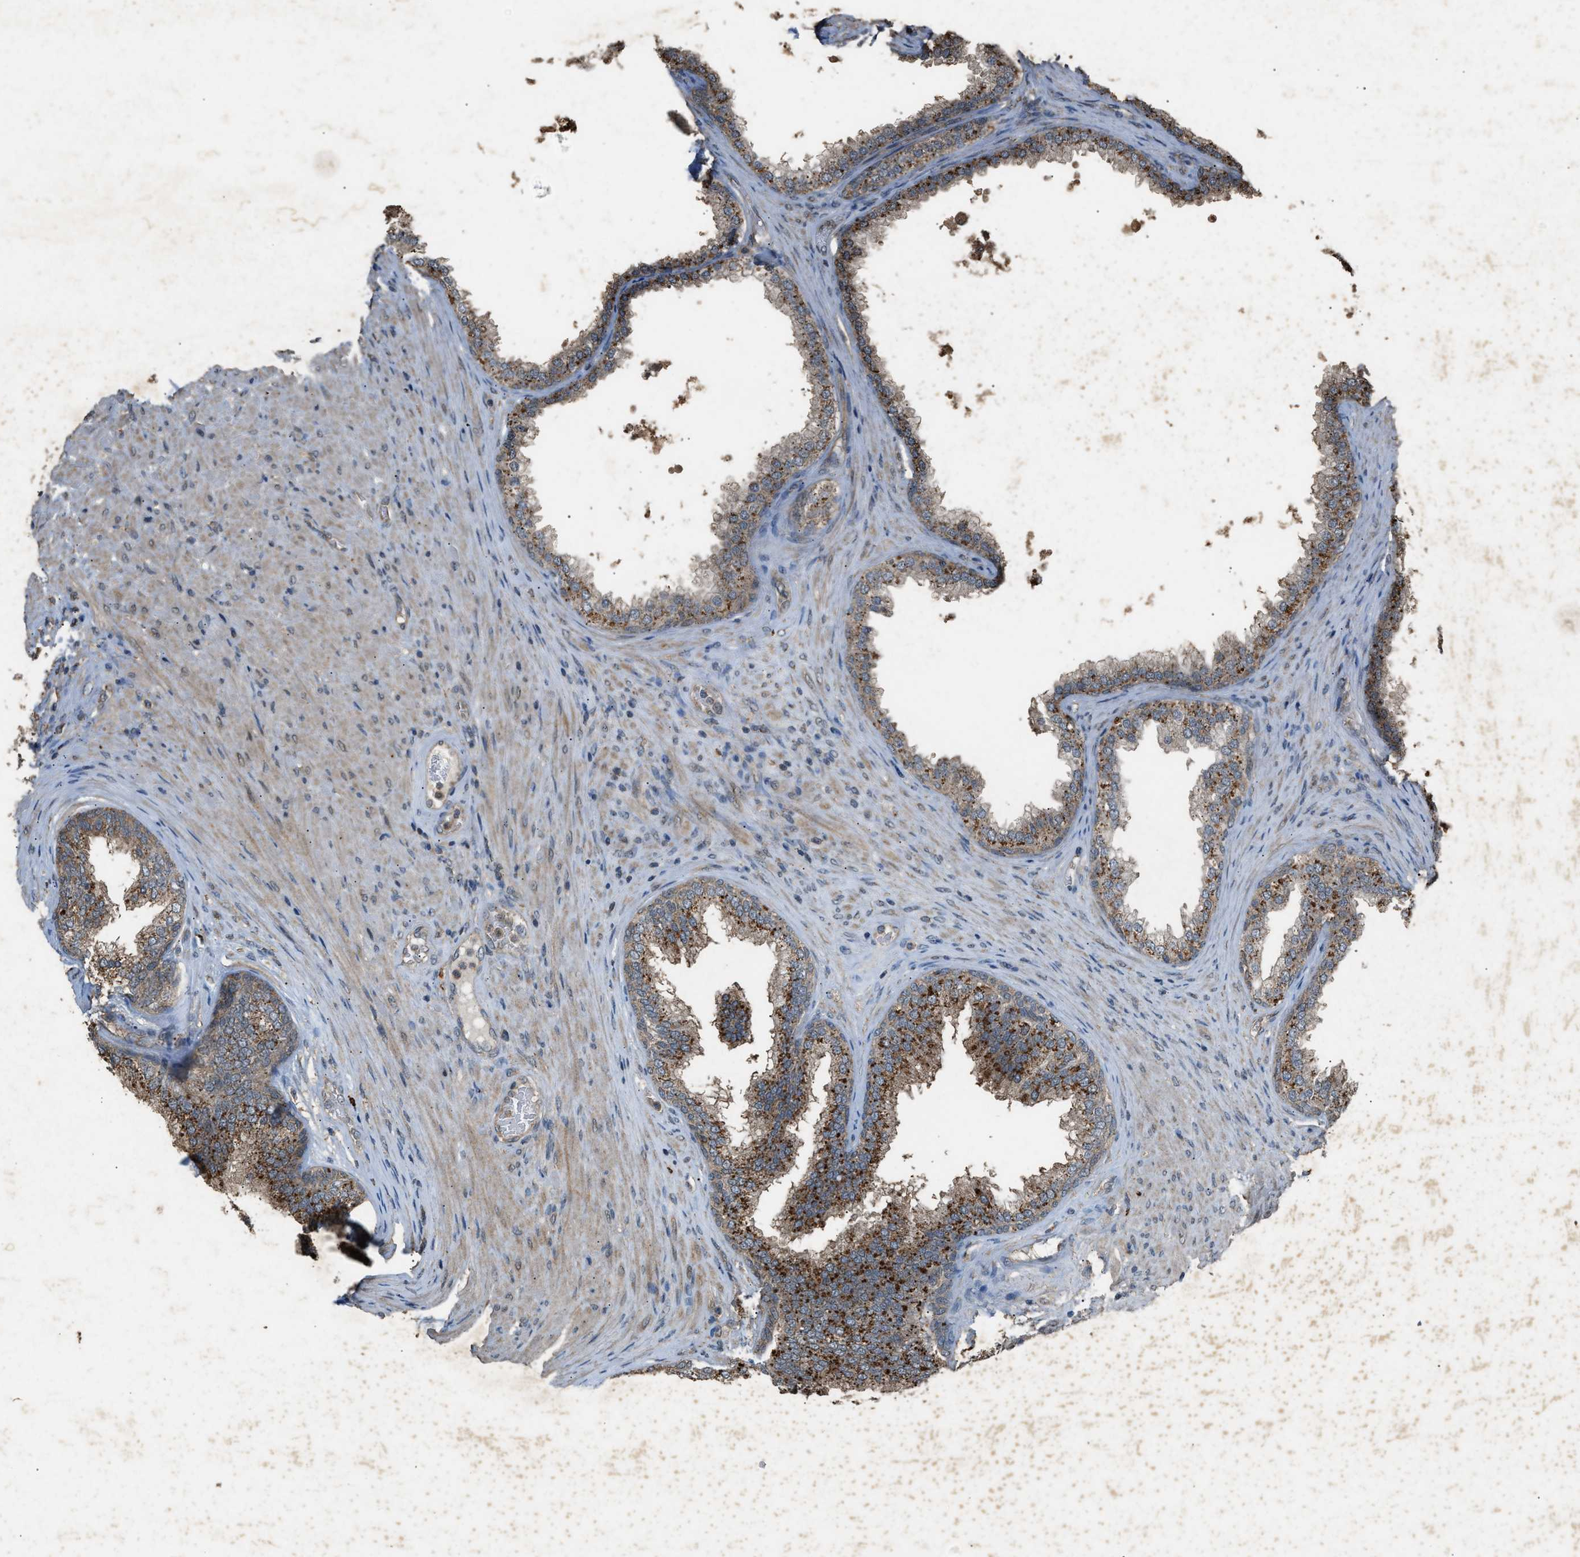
{"staining": {"intensity": "moderate", "quantity": ">75%", "location": "cytoplasmic/membranous"}, "tissue": "prostate", "cell_type": "Glandular cells", "image_type": "normal", "snomed": [{"axis": "morphology", "description": "Normal tissue, NOS"}, {"axis": "topography", "description": "Prostate"}], "caption": "Glandular cells demonstrate medium levels of moderate cytoplasmic/membranous staining in approximately >75% of cells in unremarkable human prostate.", "gene": "PSMD1", "patient": {"sex": "male", "age": 76}}